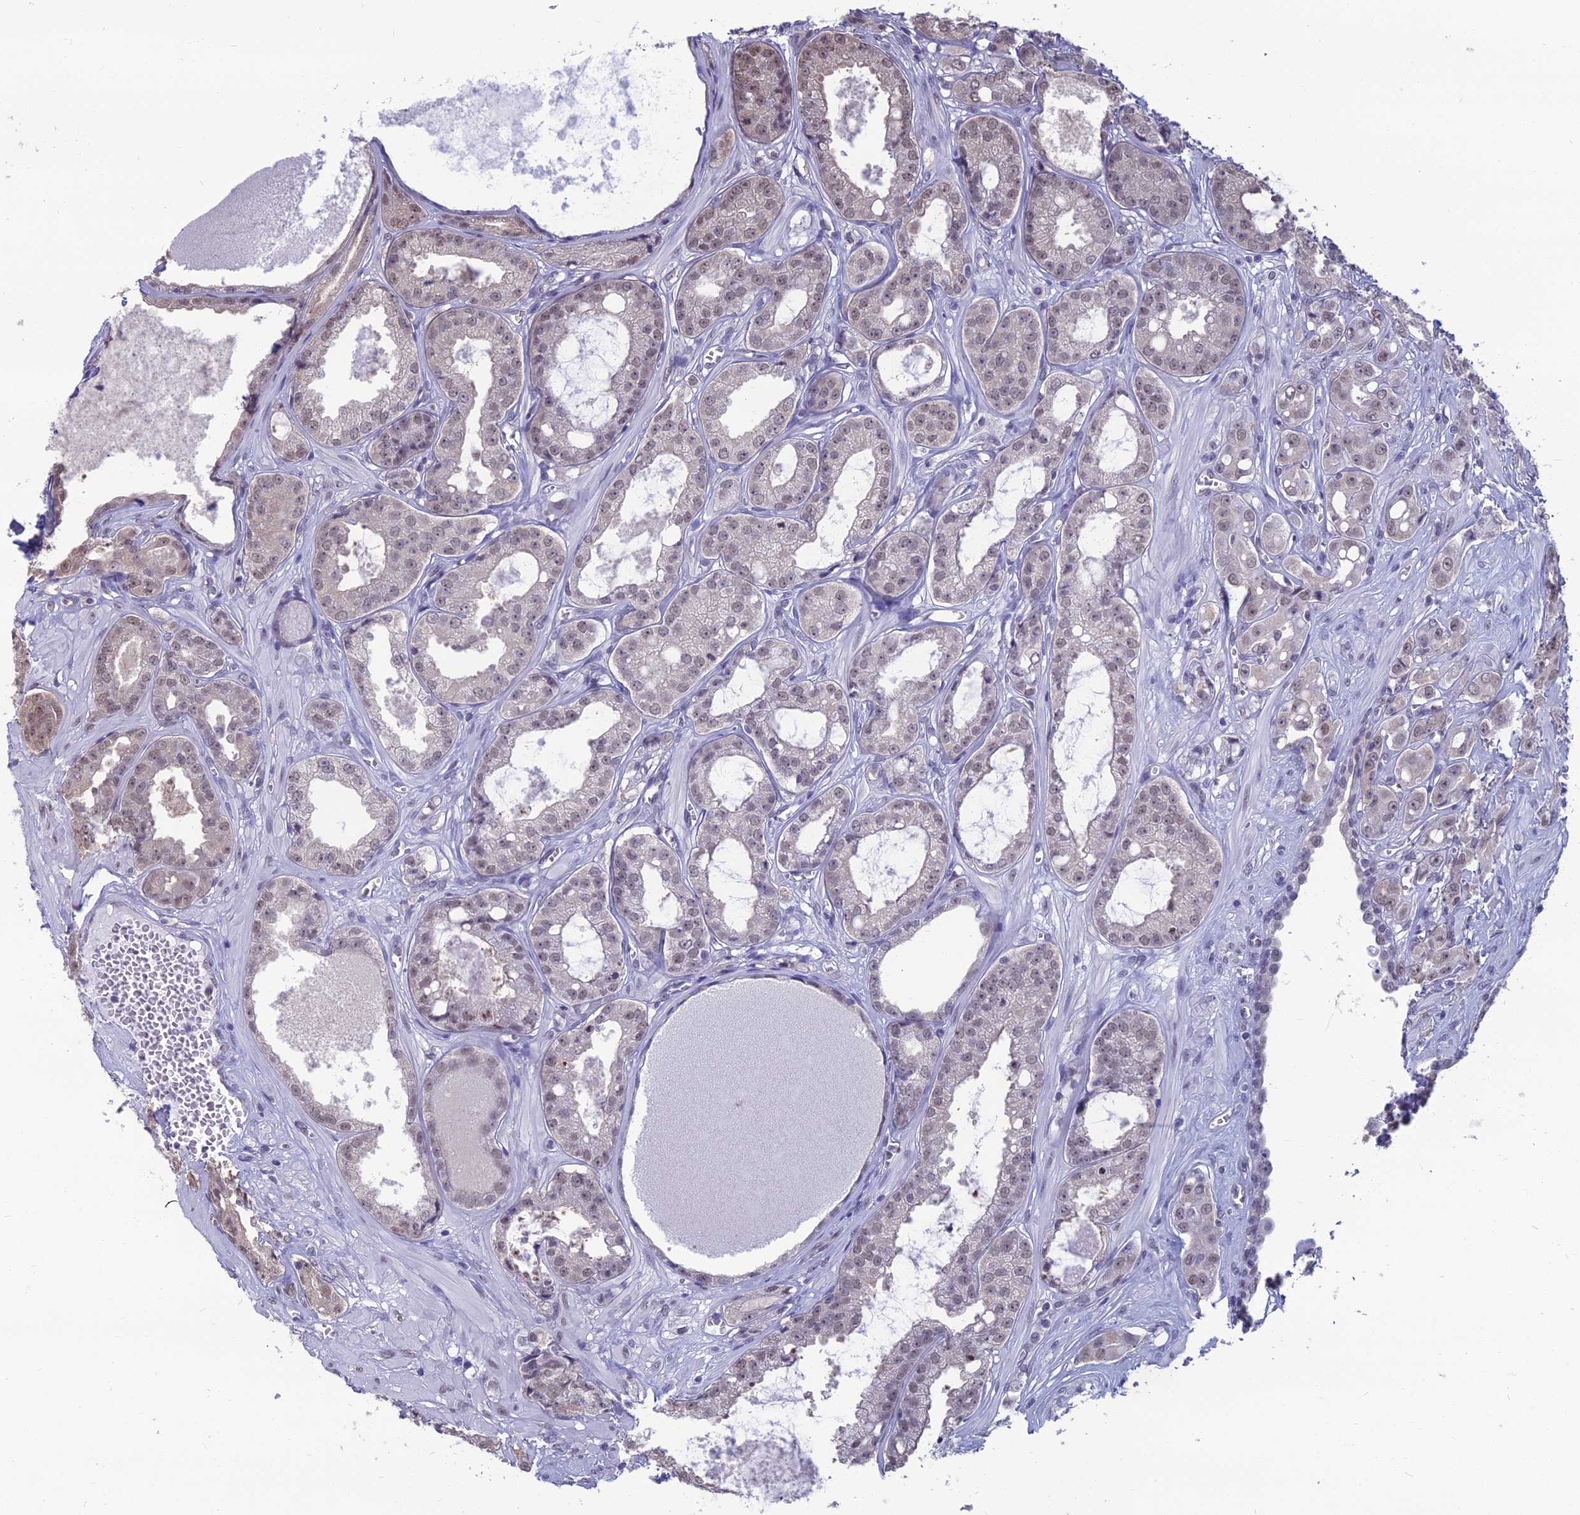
{"staining": {"intensity": "moderate", "quantity": "<25%", "location": "nuclear"}, "tissue": "prostate cancer", "cell_type": "Tumor cells", "image_type": "cancer", "snomed": [{"axis": "morphology", "description": "Adenocarcinoma, High grade"}, {"axis": "topography", "description": "Prostate"}], "caption": "DAB immunohistochemical staining of prostate cancer (adenocarcinoma (high-grade)) reveals moderate nuclear protein positivity in approximately <25% of tumor cells.", "gene": "SRSF7", "patient": {"sex": "male", "age": 74}}